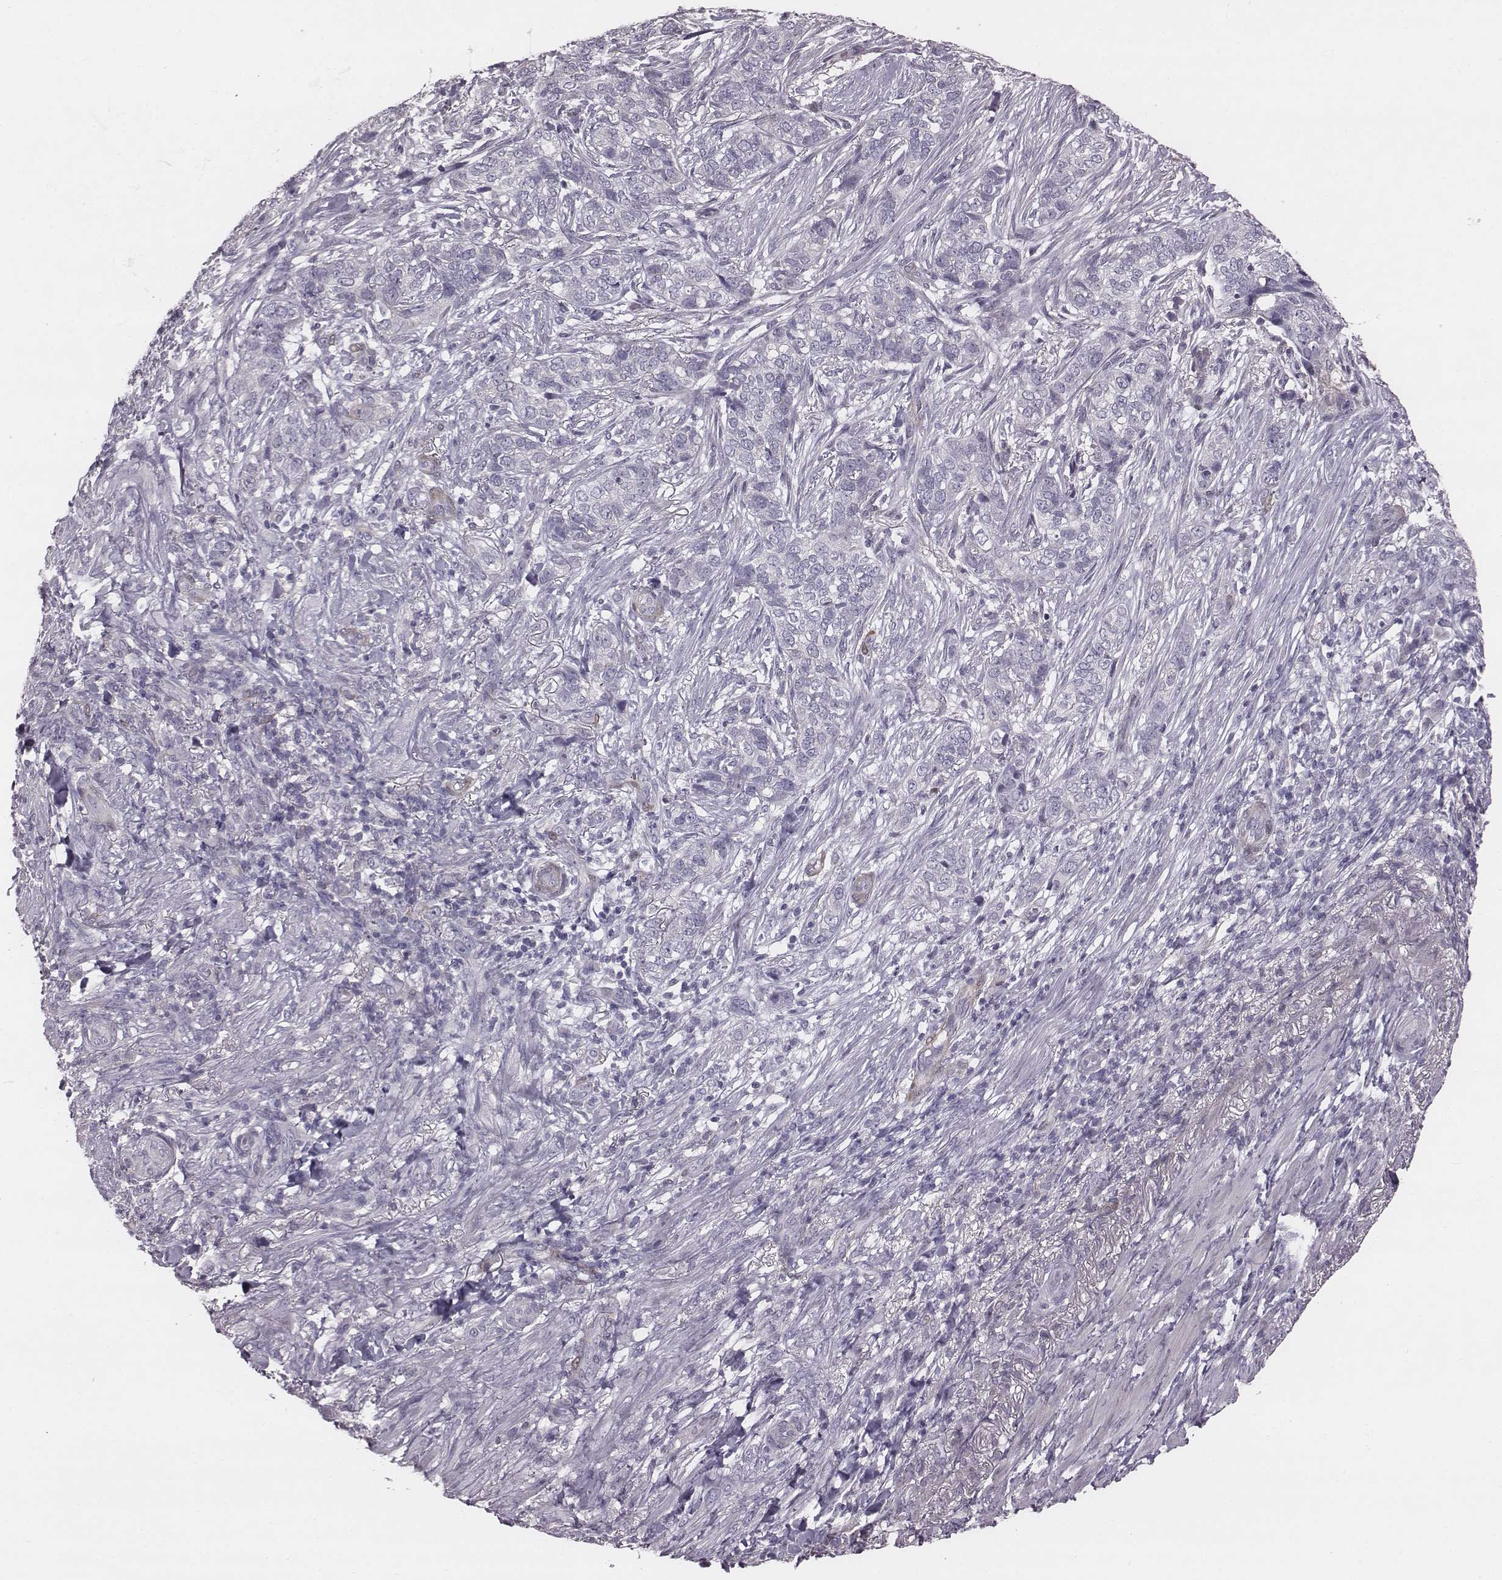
{"staining": {"intensity": "negative", "quantity": "none", "location": "none"}, "tissue": "skin cancer", "cell_type": "Tumor cells", "image_type": "cancer", "snomed": [{"axis": "morphology", "description": "Basal cell carcinoma"}, {"axis": "topography", "description": "Skin"}], "caption": "There is no significant positivity in tumor cells of skin cancer.", "gene": "PDE8B", "patient": {"sex": "female", "age": 69}}